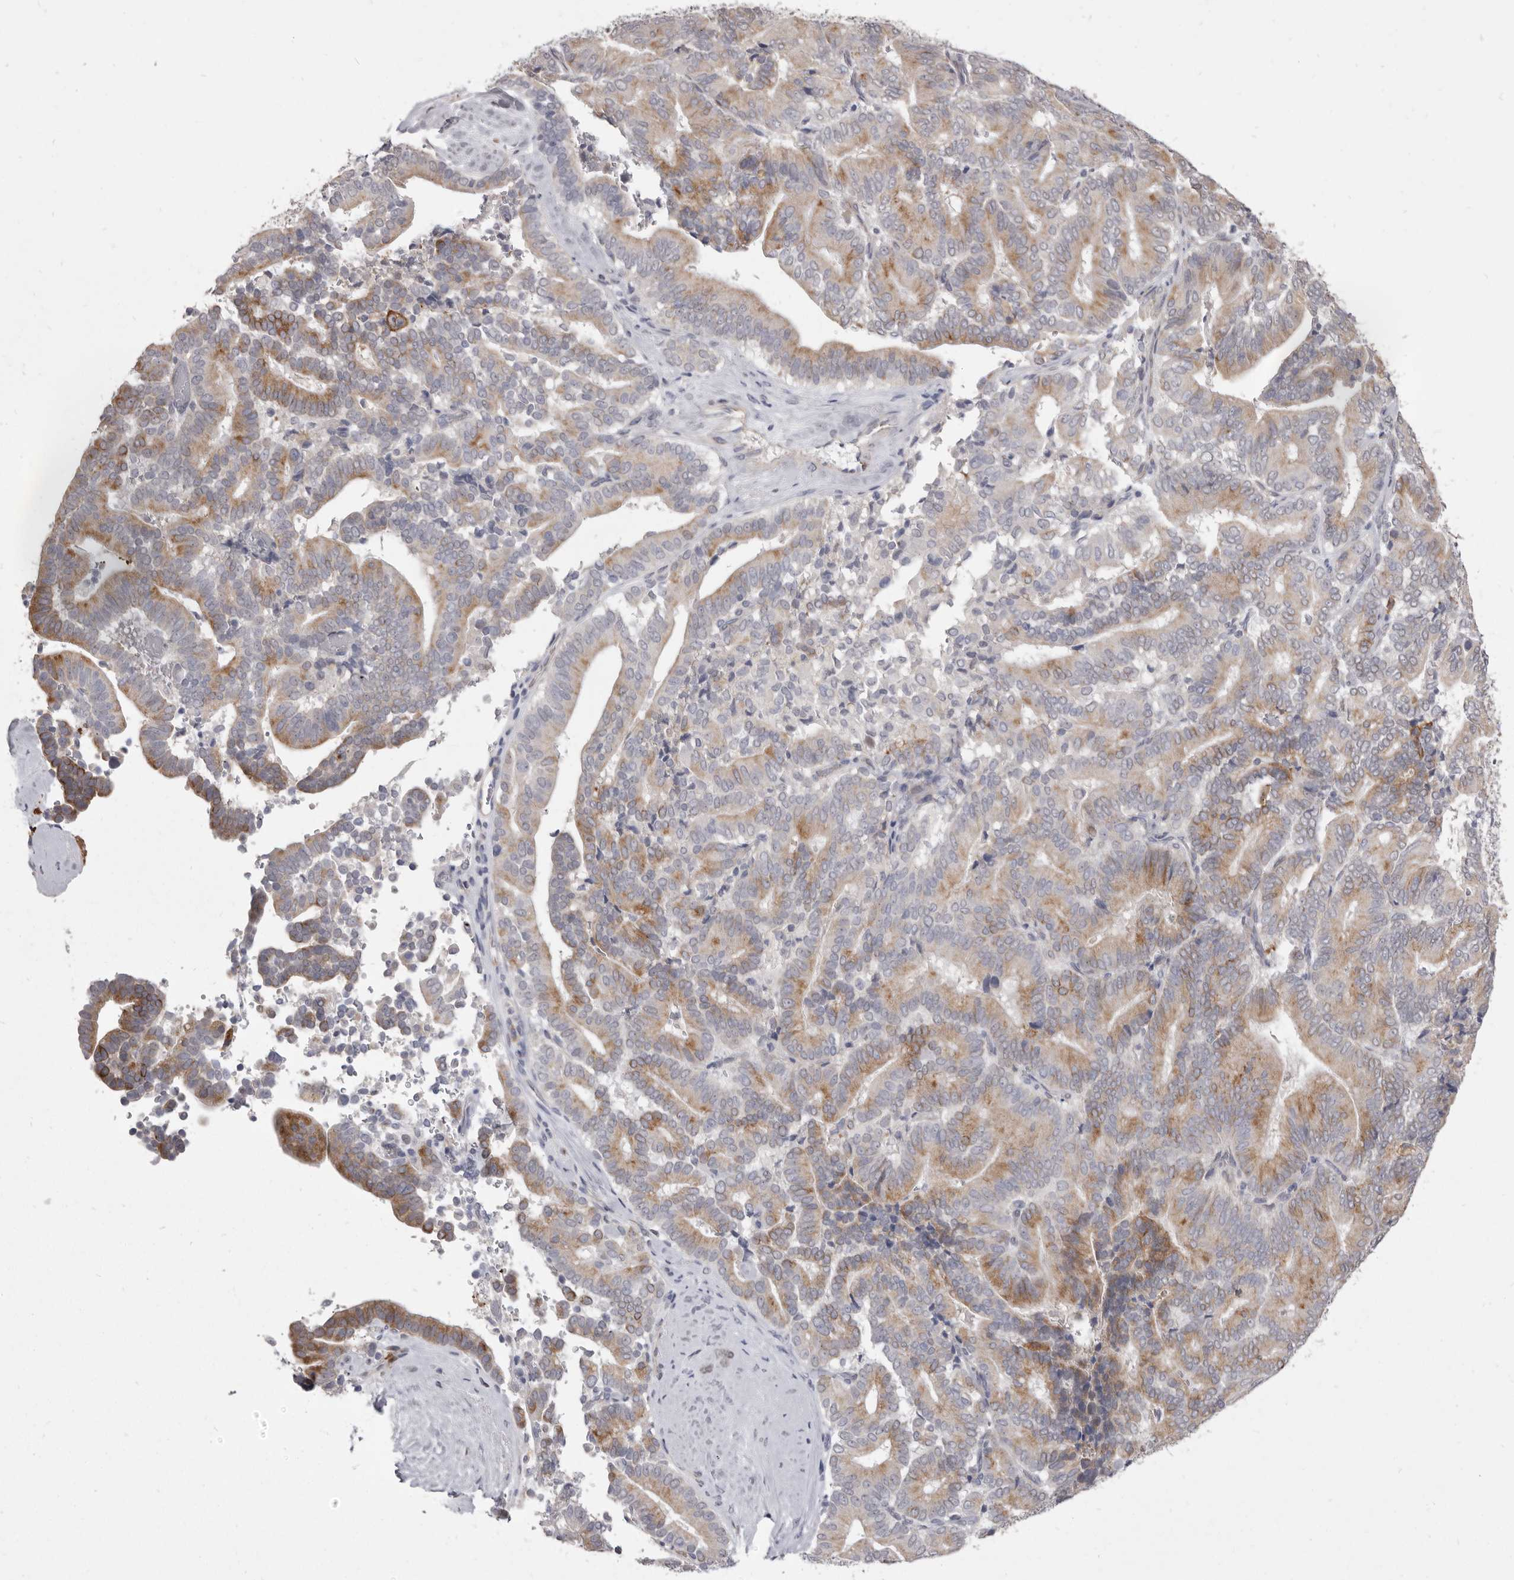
{"staining": {"intensity": "moderate", "quantity": "25%-75%", "location": "cytoplasmic/membranous"}, "tissue": "liver cancer", "cell_type": "Tumor cells", "image_type": "cancer", "snomed": [{"axis": "morphology", "description": "Cholangiocarcinoma"}, {"axis": "topography", "description": "Liver"}], "caption": "Cholangiocarcinoma (liver) was stained to show a protein in brown. There is medium levels of moderate cytoplasmic/membranous positivity in about 25%-75% of tumor cells.", "gene": "VPS45", "patient": {"sex": "female", "age": 75}}